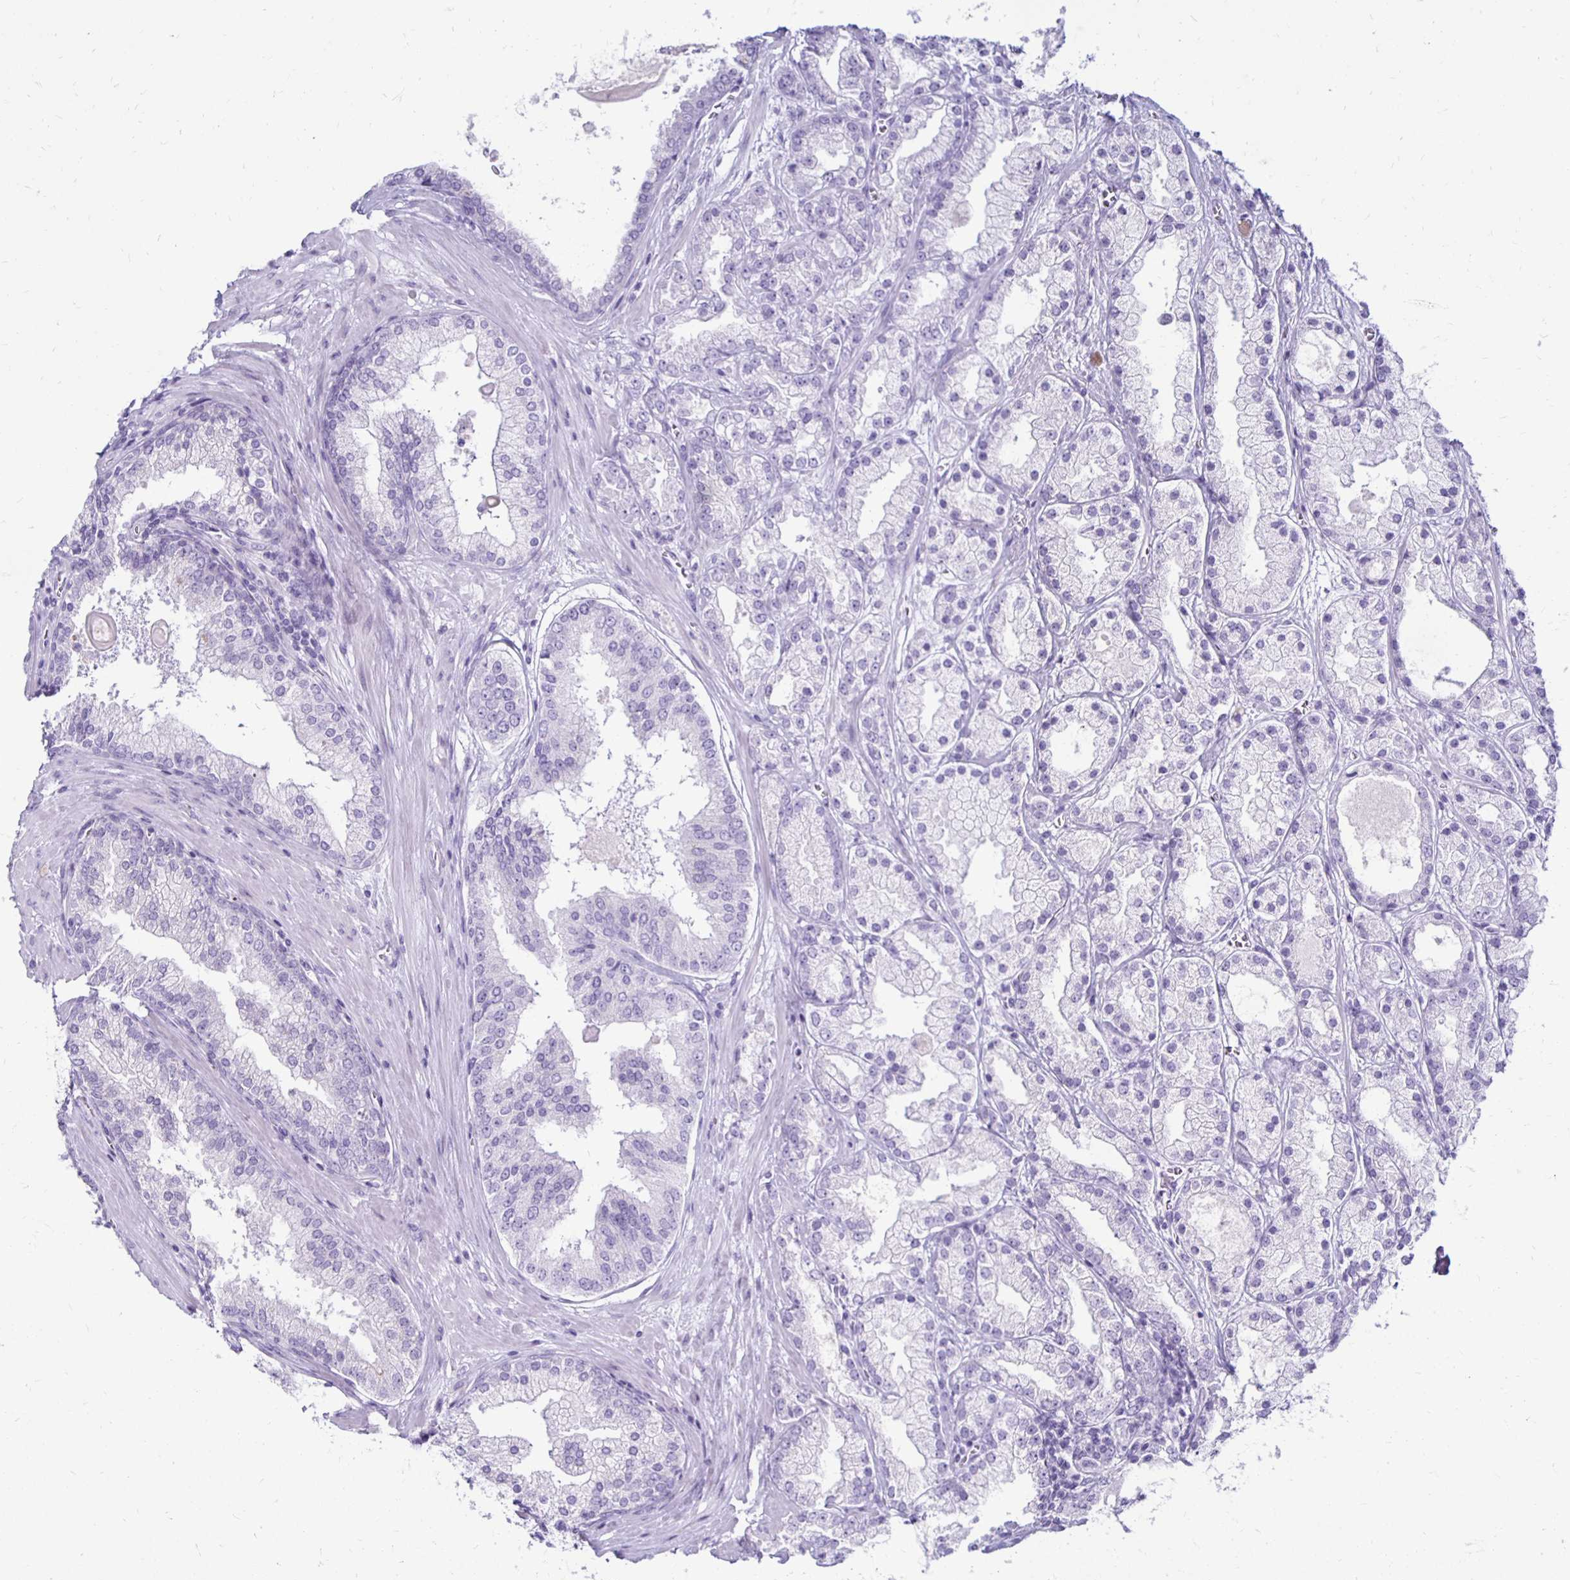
{"staining": {"intensity": "negative", "quantity": "none", "location": "none"}, "tissue": "prostate cancer", "cell_type": "Tumor cells", "image_type": "cancer", "snomed": [{"axis": "morphology", "description": "Adenocarcinoma, High grade"}, {"axis": "topography", "description": "Prostate"}], "caption": "Tumor cells are negative for brown protein staining in prostate cancer. (Immunohistochemistry, brightfield microscopy, high magnification).", "gene": "RYR1", "patient": {"sex": "male", "age": 67}}